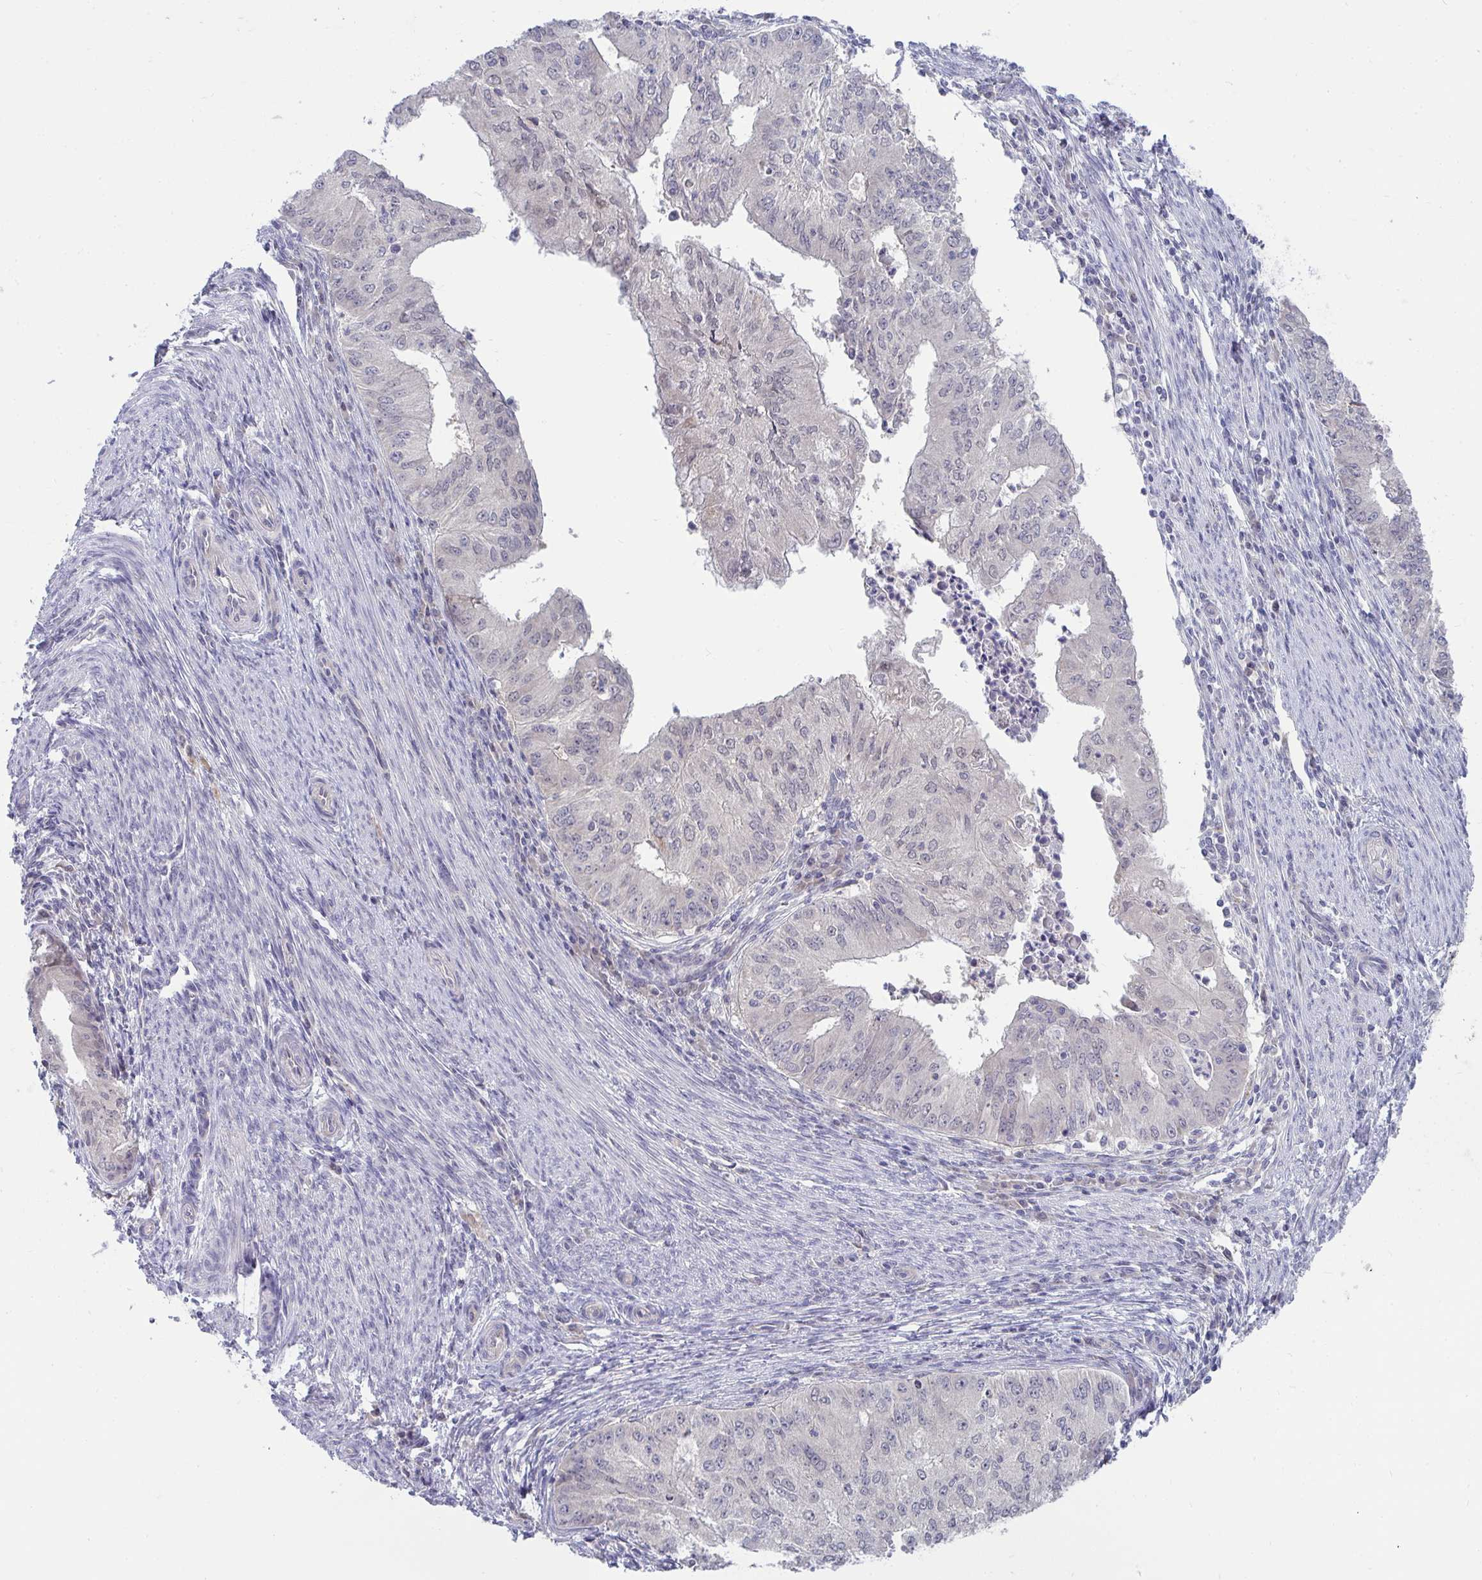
{"staining": {"intensity": "negative", "quantity": "none", "location": "none"}, "tissue": "endometrial cancer", "cell_type": "Tumor cells", "image_type": "cancer", "snomed": [{"axis": "morphology", "description": "Adenocarcinoma, NOS"}, {"axis": "topography", "description": "Endometrium"}], "caption": "Tumor cells show no significant protein expression in endometrial cancer (adenocarcinoma). (DAB (3,3'-diaminobenzidine) immunohistochemistry with hematoxylin counter stain).", "gene": "MROH8", "patient": {"sex": "female", "age": 50}}